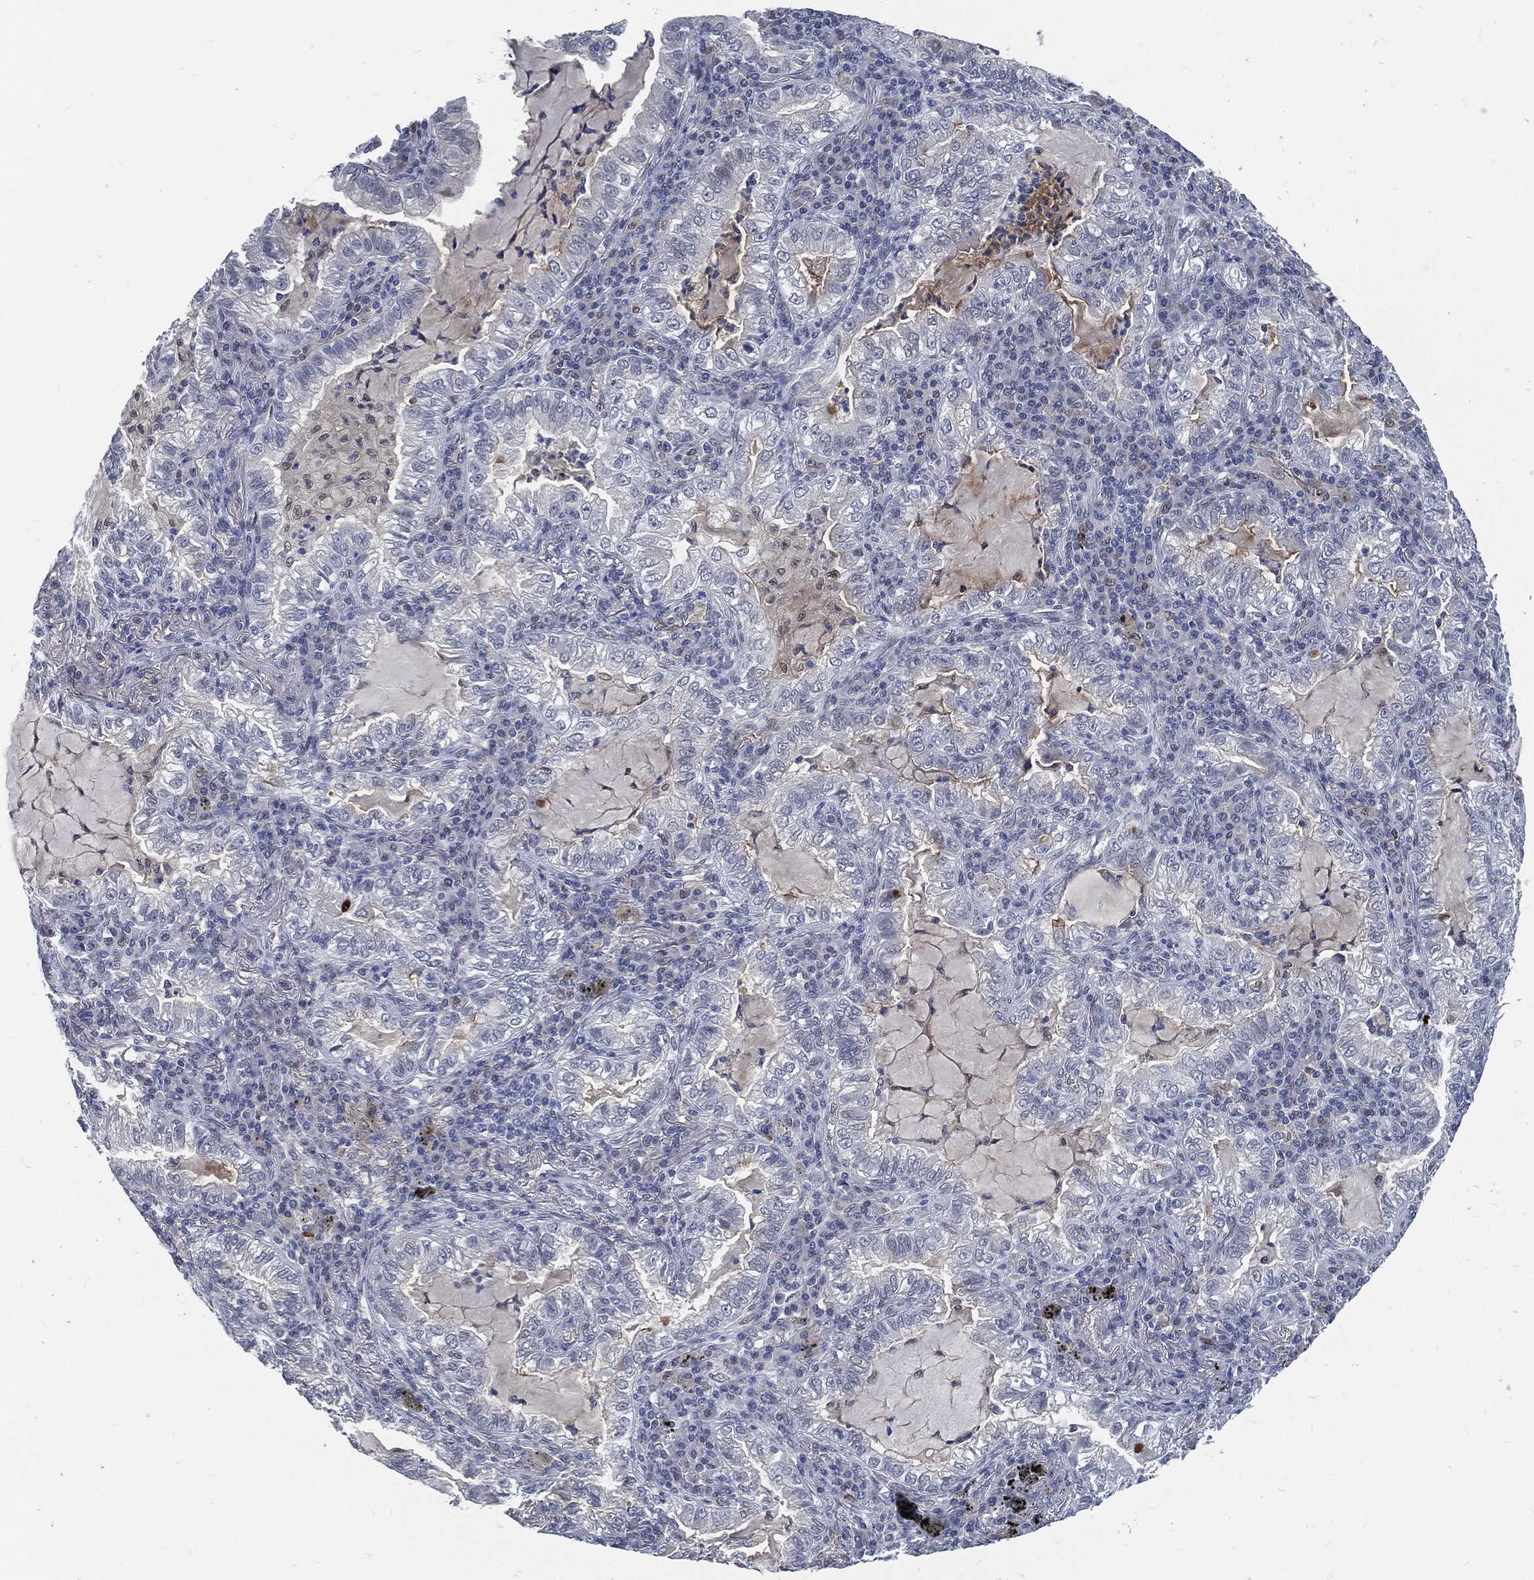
{"staining": {"intensity": "moderate", "quantity": "<25%", "location": "cytoplasmic/membranous"}, "tissue": "lung cancer", "cell_type": "Tumor cells", "image_type": "cancer", "snomed": [{"axis": "morphology", "description": "Adenocarcinoma, NOS"}, {"axis": "topography", "description": "Lung"}], "caption": "Immunohistochemical staining of lung adenocarcinoma exhibits low levels of moderate cytoplasmic/membranous expression in about <25% of tumor cells.", "gene": "PROM1", "patient": {"sex": "female", "age": 73}}